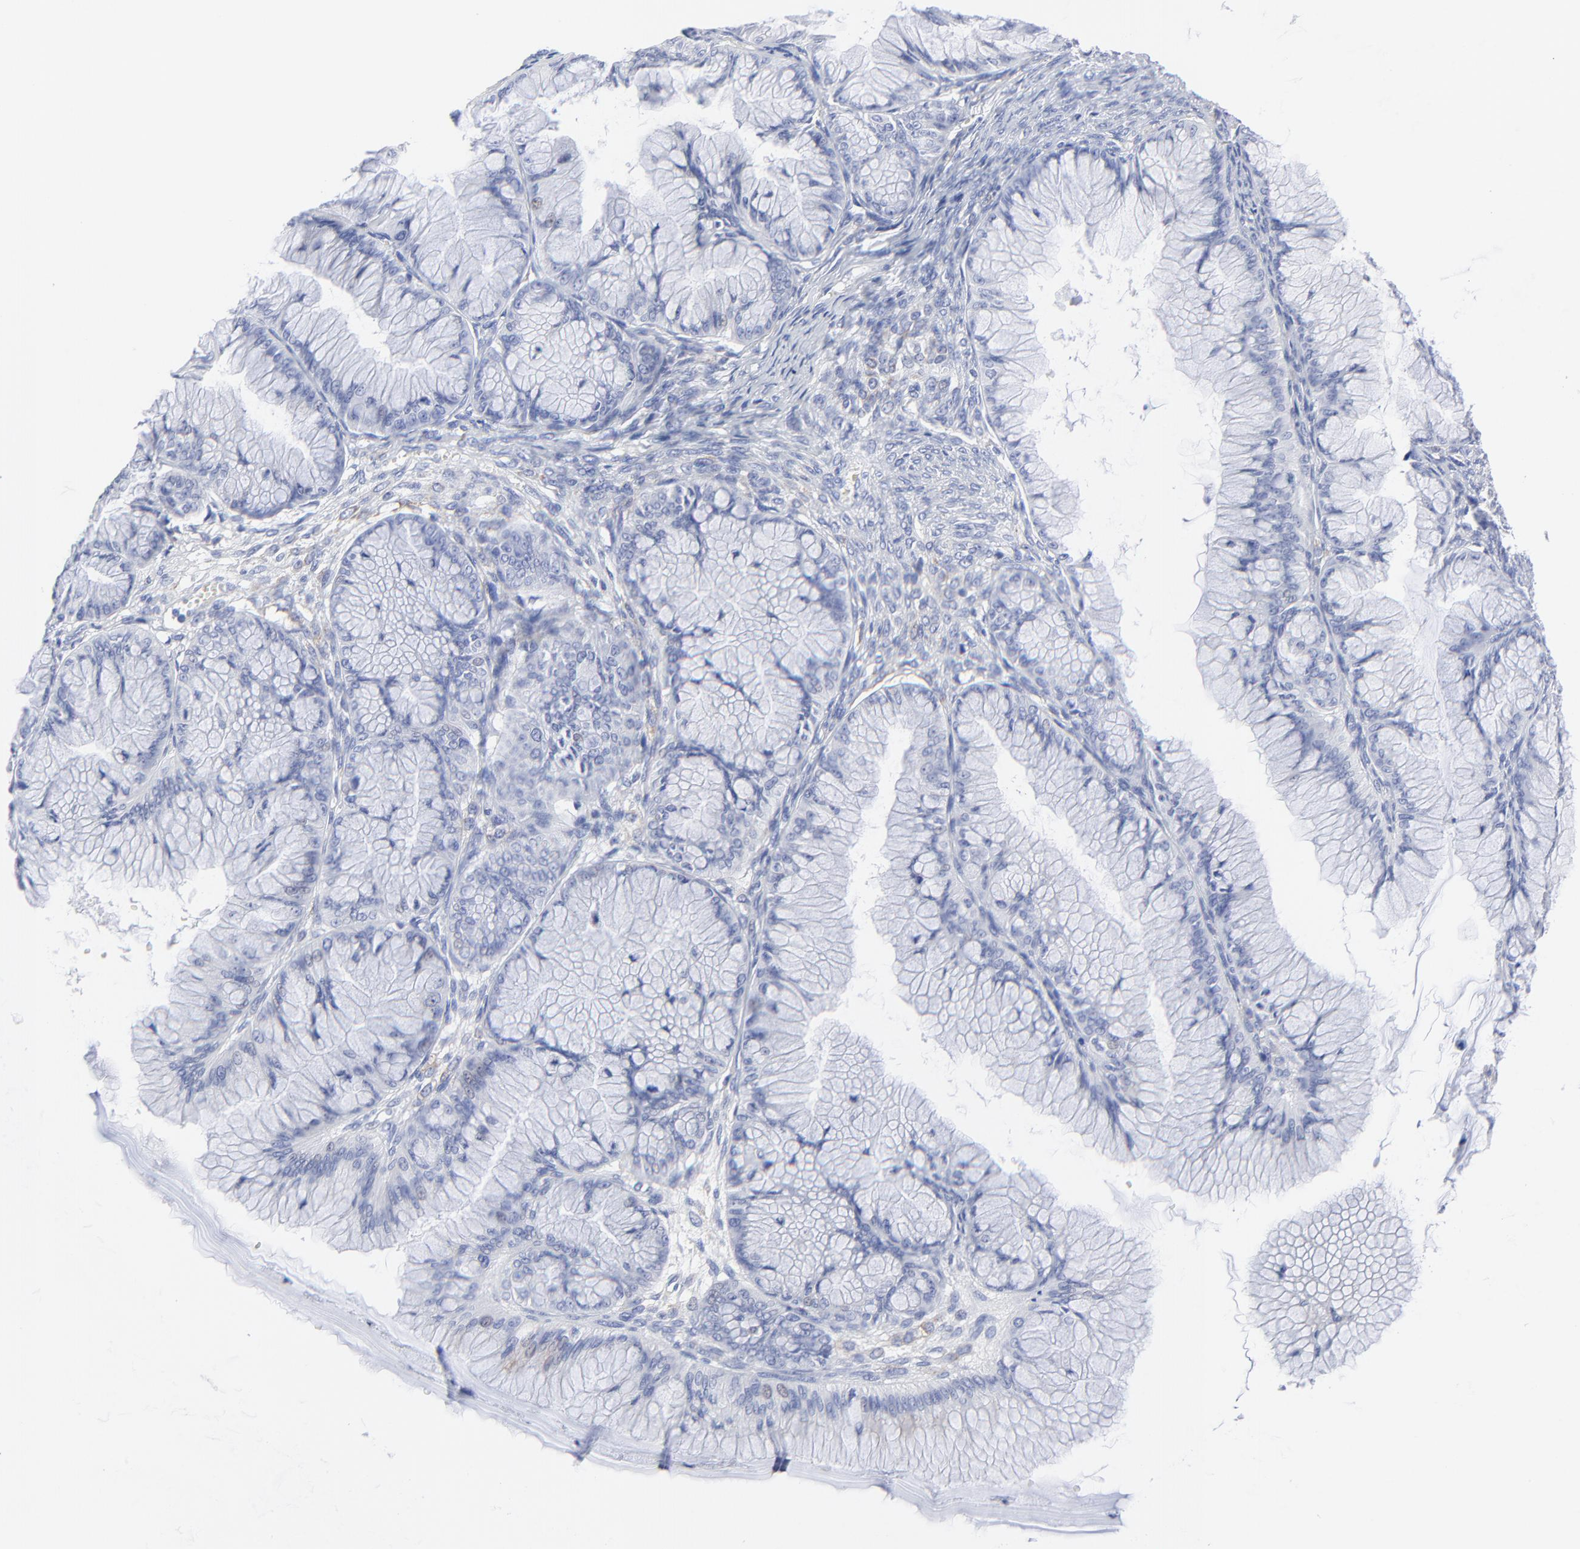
{"staining": {"intensity": "negative", "quantity": "none", "location": "none"}, "tissue": "ovarian cancer", "cell_type": "Tumor cells", "image_type": "cancer", "snomed": [{"axis": "morphology", "description": "Cystadenocarcinoma, mucinous, NOS"}, {"axis": "topography", "description": "Ovary"}], "caption": "This is a image of immunohistochemistry (IHC) staining of ovarian cancer, which shows no staining in tumor cells.", "gene": "PSD3", "patient": {"sex": "female", "age": 63}}